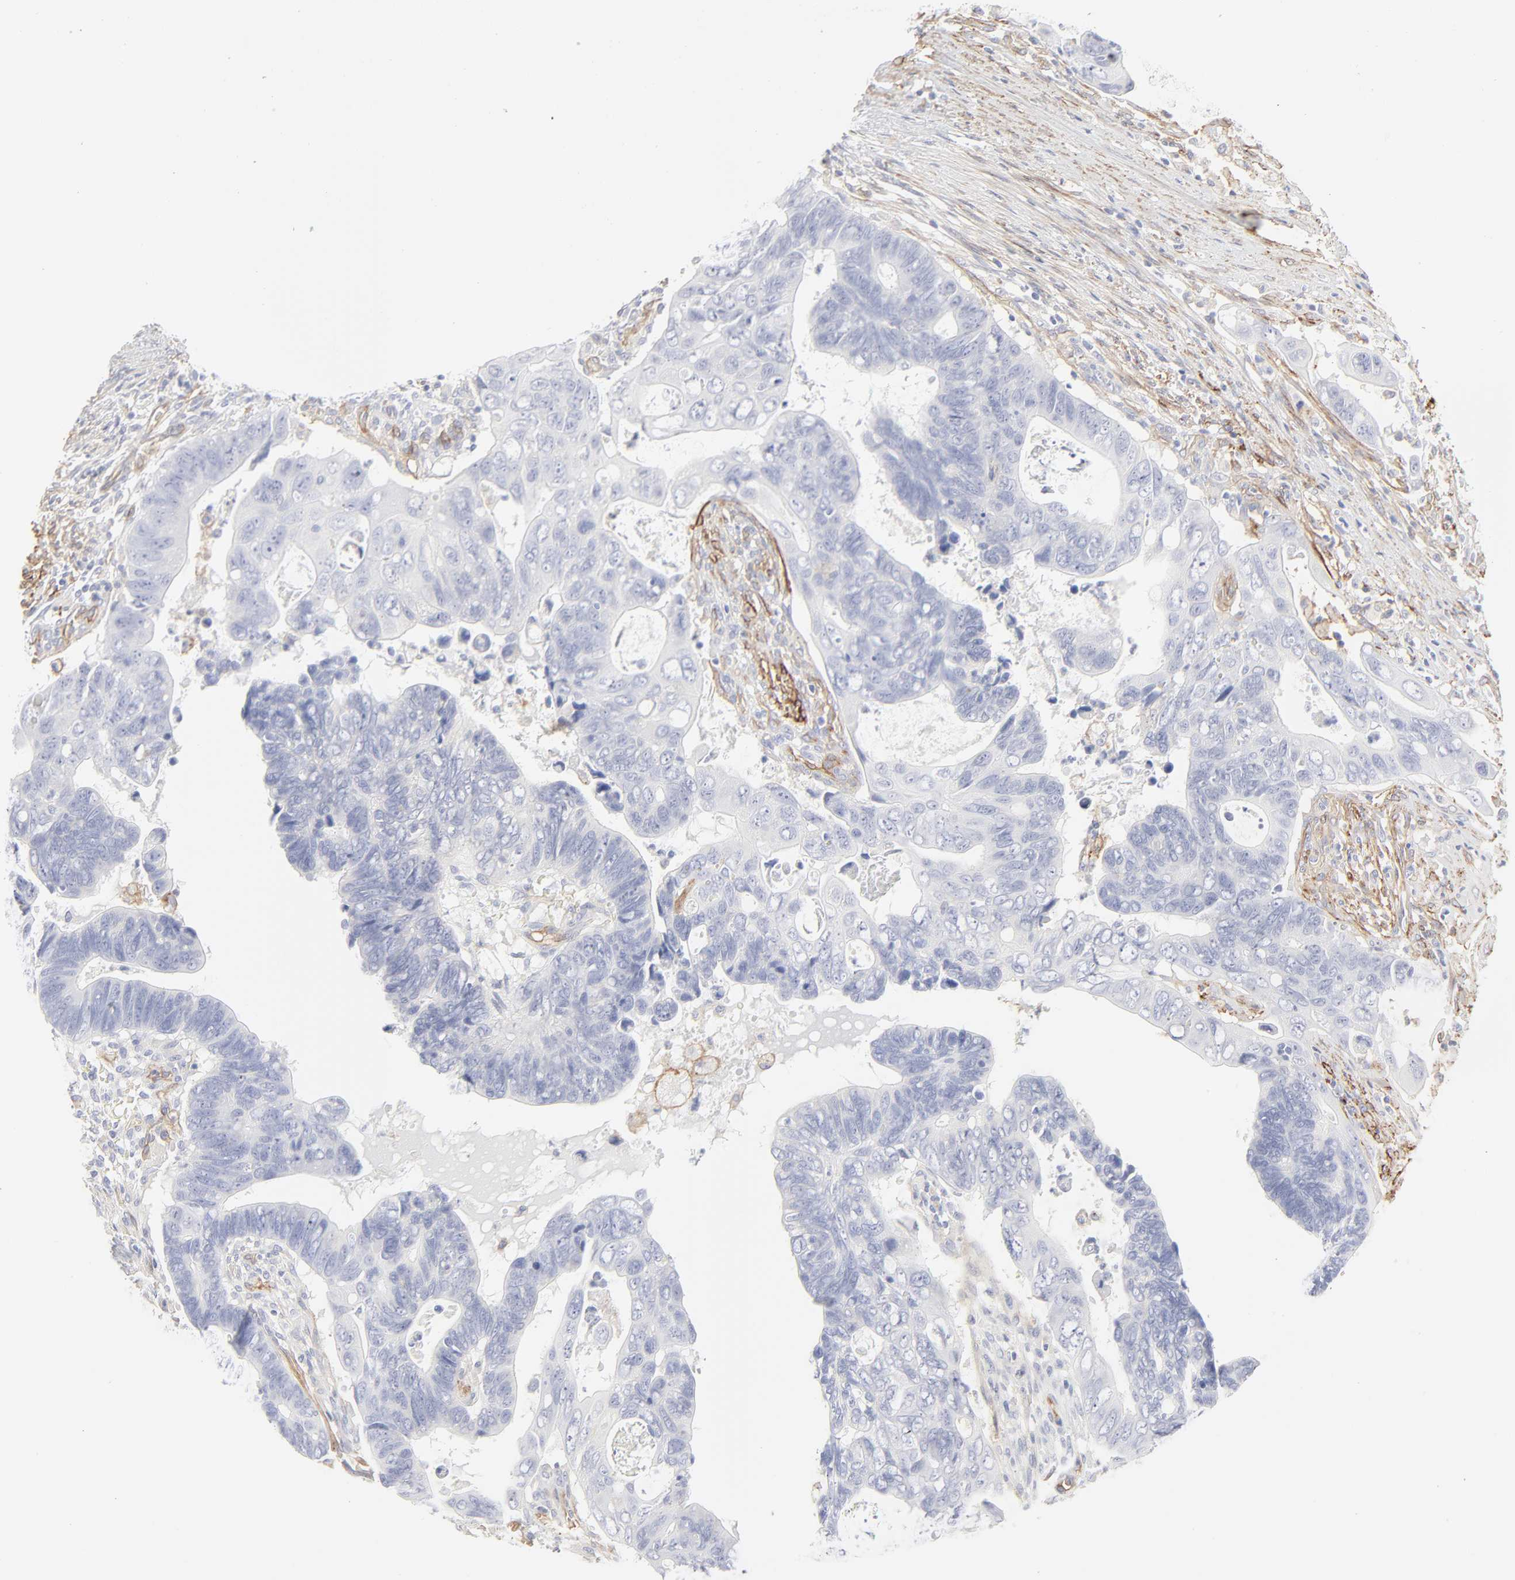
{"staining": {"intensity": "negative", "quantity": "none", "location": "none"}, "tissue": "colorectal cancer", "cell_type": "Tumor cells", "image_type": "cancer", "snomed": [{"axis": "morphology", "description": "Adenocarcinoma, NOS"}, {"axis": "topography", "description": "Rectum"}], "caption": "Protein analysis of adenocarcinoma (colorectal) demonstrates no significant staining in tumor cells. Brightfield microscopy of immunohistochemistry (IHC) stained with DAB (brown) and hematoxylin (blue), captured at high magnification.", "gene": "ITGA5", "patient": {"sex": "male", "age": 53}}